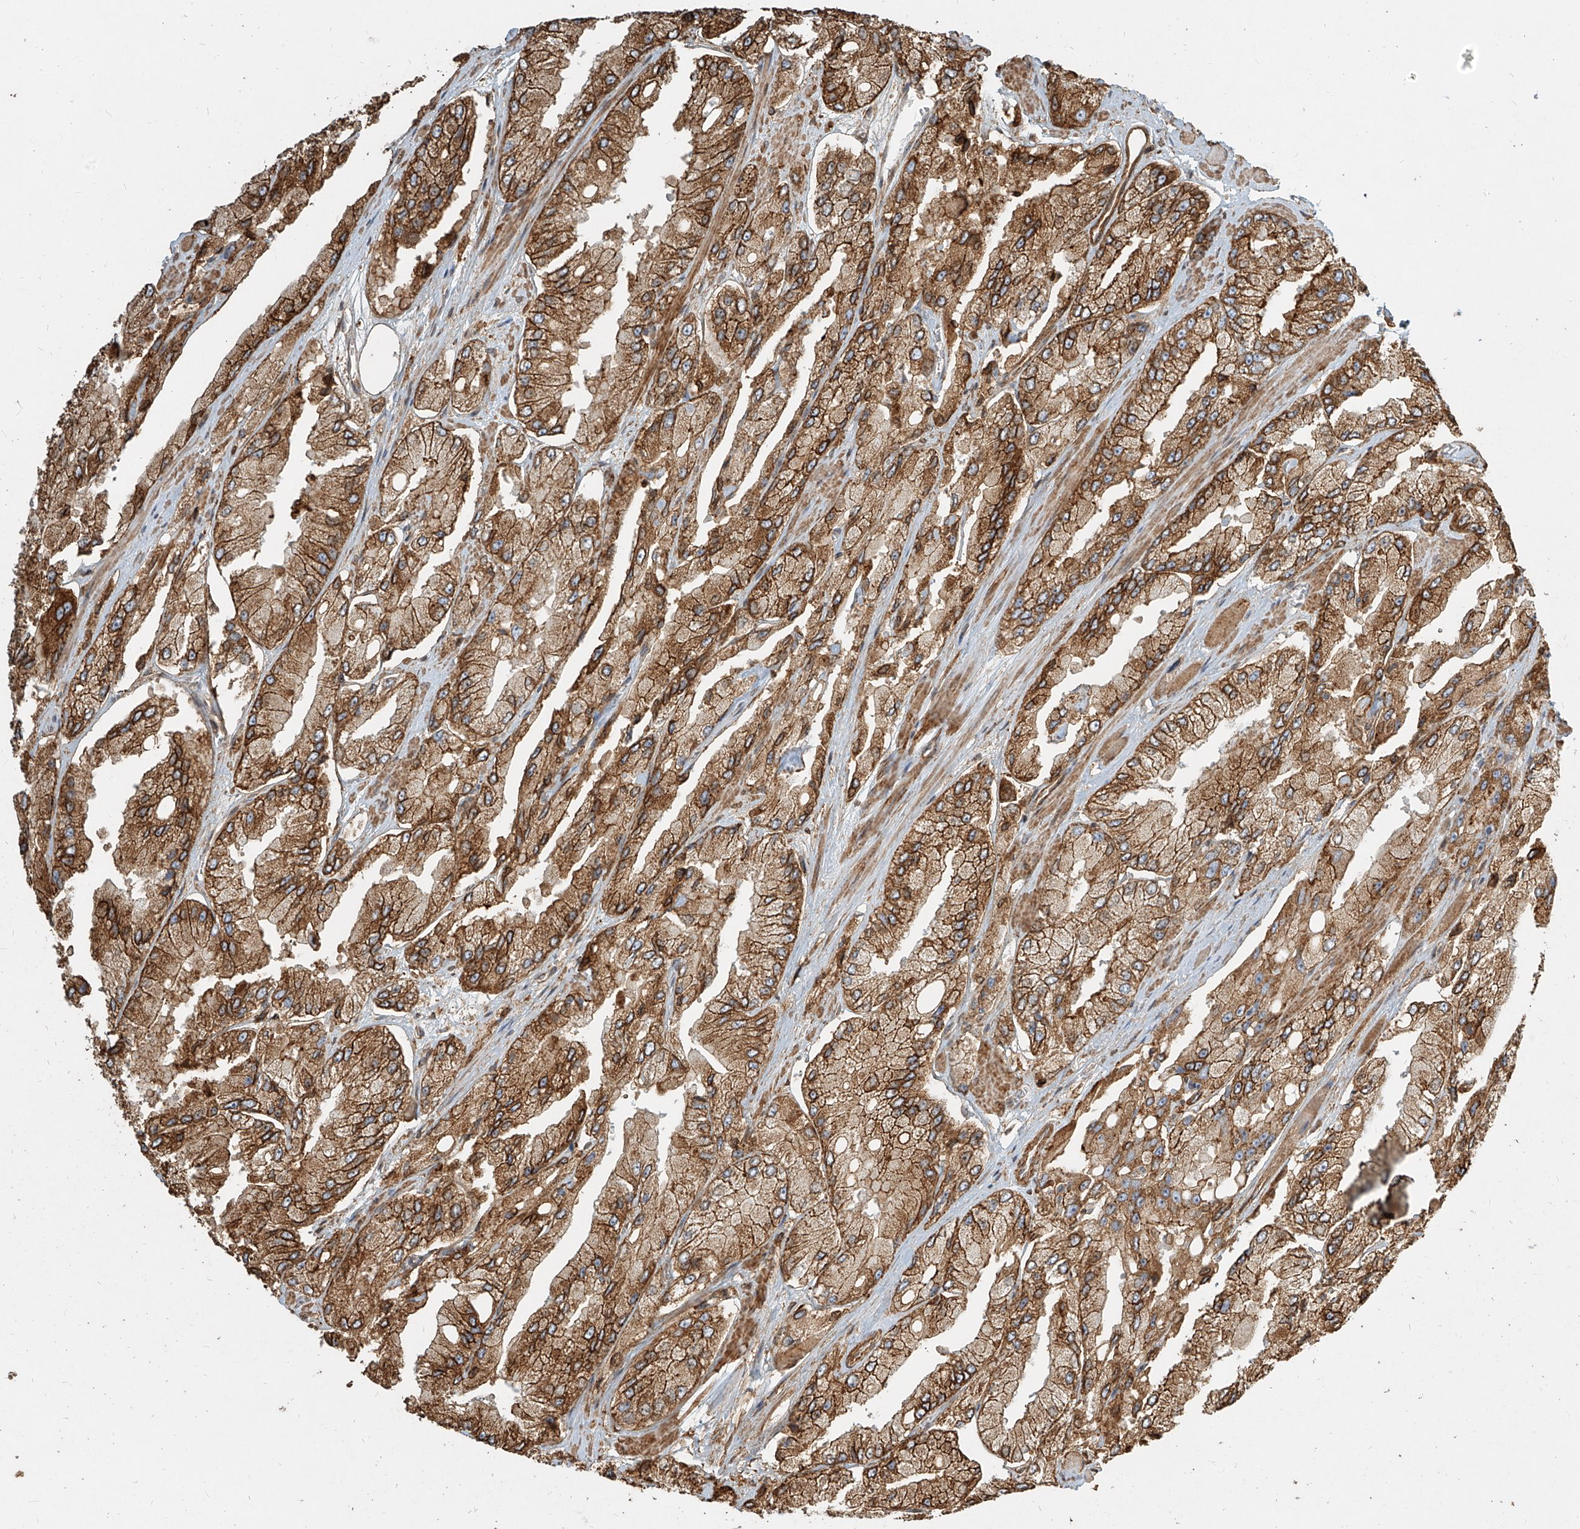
{"staining": {"intensity": "moderate", "quantity": ">75%", "location": "cytoplasmic/membranous"}, "tissue": "prostate cancer", "cell_type": "Tumor cells", "image_type": "cancer", "snomed": [{"axis": "morphology", "description": "Adenocarcinoma, High grade"}, {"axis": "topography", "description": "Prostate"}], "caption": "Prostate cancer was stained to show a protein in brown. There is medium levels of moderate cytoplasmic/membranous positivity in about >75% of tumor cells. Immunohistochemistry stains the protein of interest in brown and the nuclei are stained blue.", "gene": "MTX2", "patient": {"sex": "male", "age": 58}}